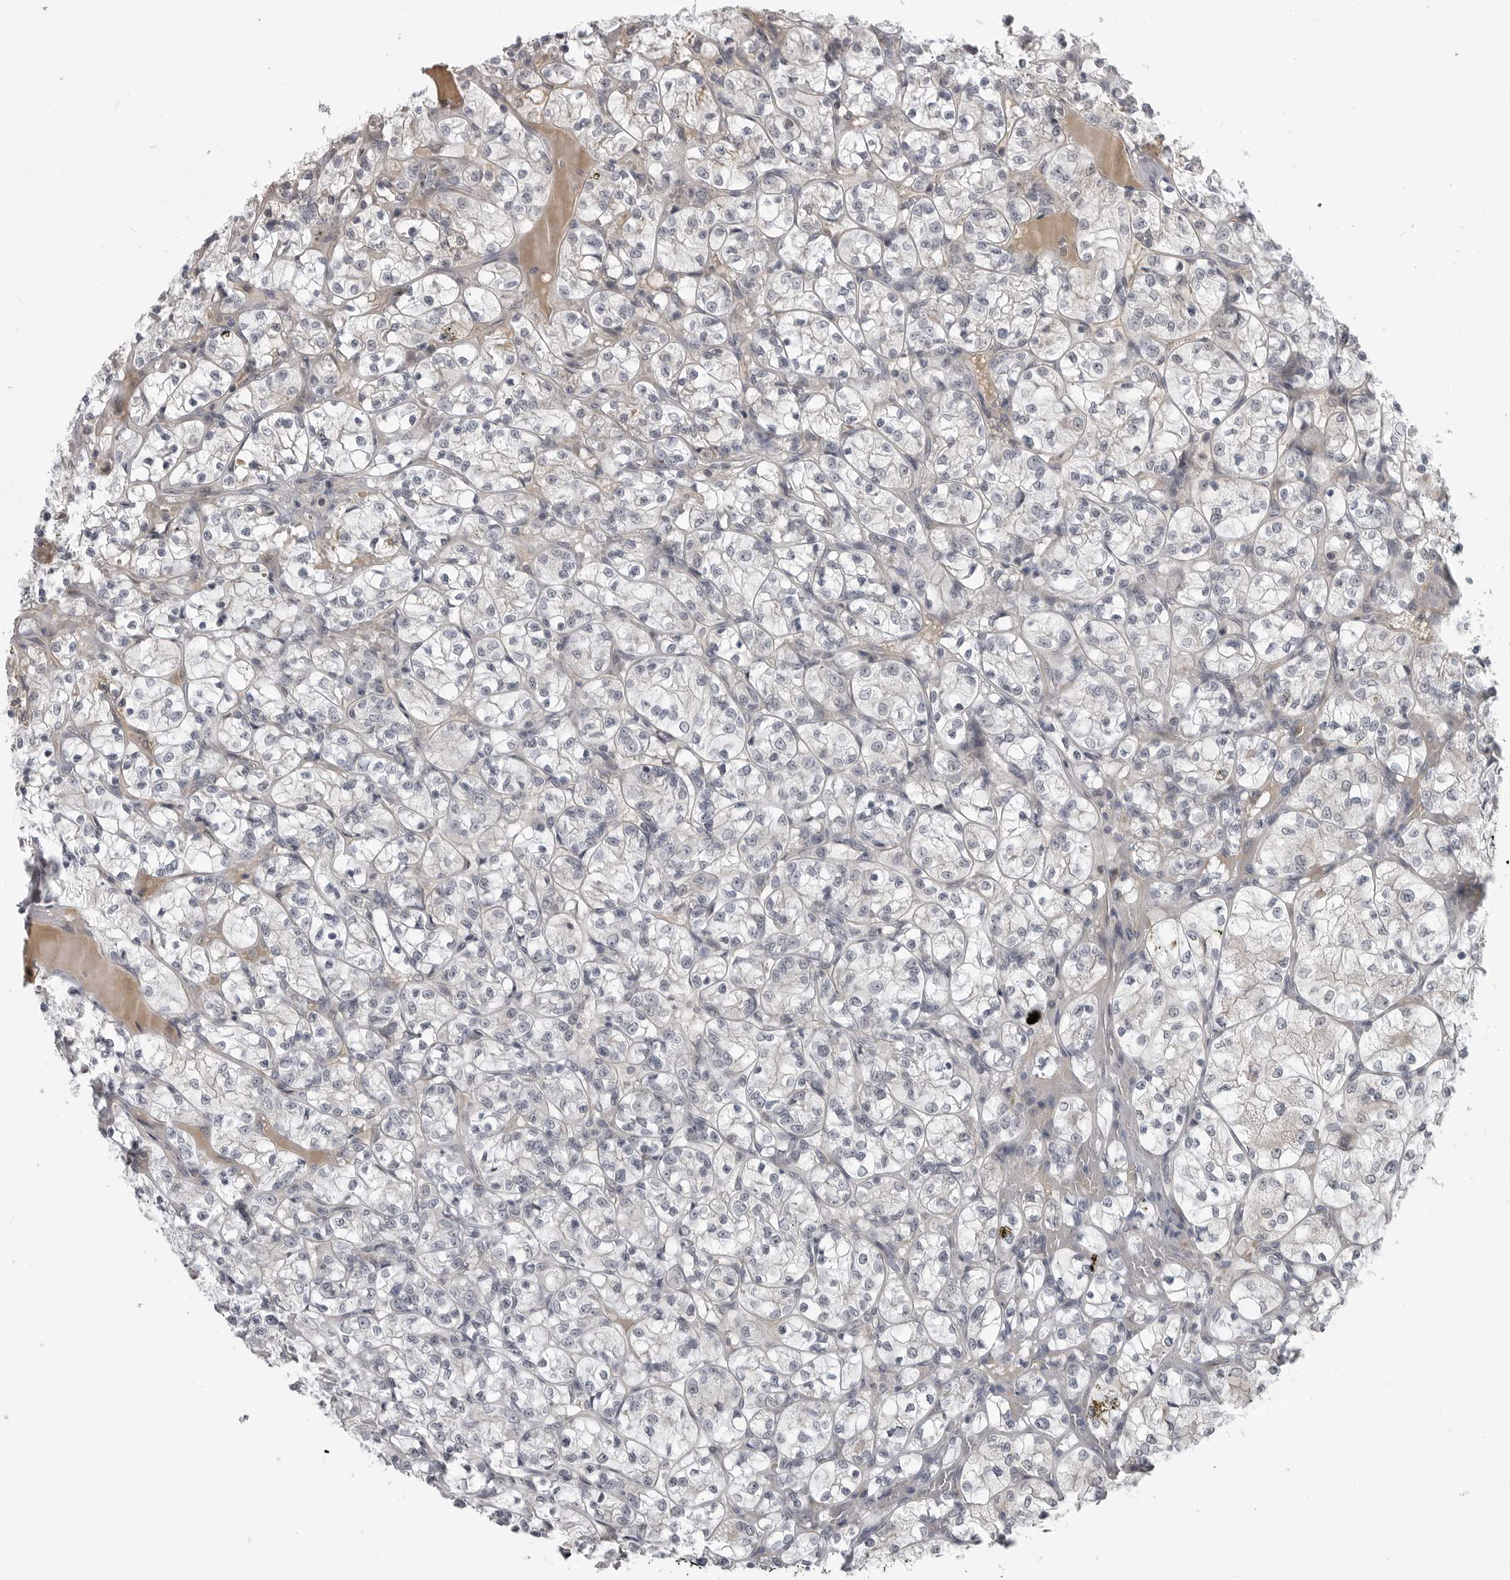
{"staining": {"intensity": "negative", "quantity": "none", "location": "none"}, "tissue": "renal cancer", "cell_type": "Tumor cells", "image_type": "cancer", "snomed": [{"axis": "morphology", "description": "Adenocarcinoma, NOS"}, {"axis": "topography", "description": "Kidney"}], "caption": "IHC image of neoplastic tissue: human adenocarcinoma (renal) stained with DAB reveals no significant protein positivity in tumor cells.", "gene": "LRRC45", "patient": {"sex": "female", "age": 69}}